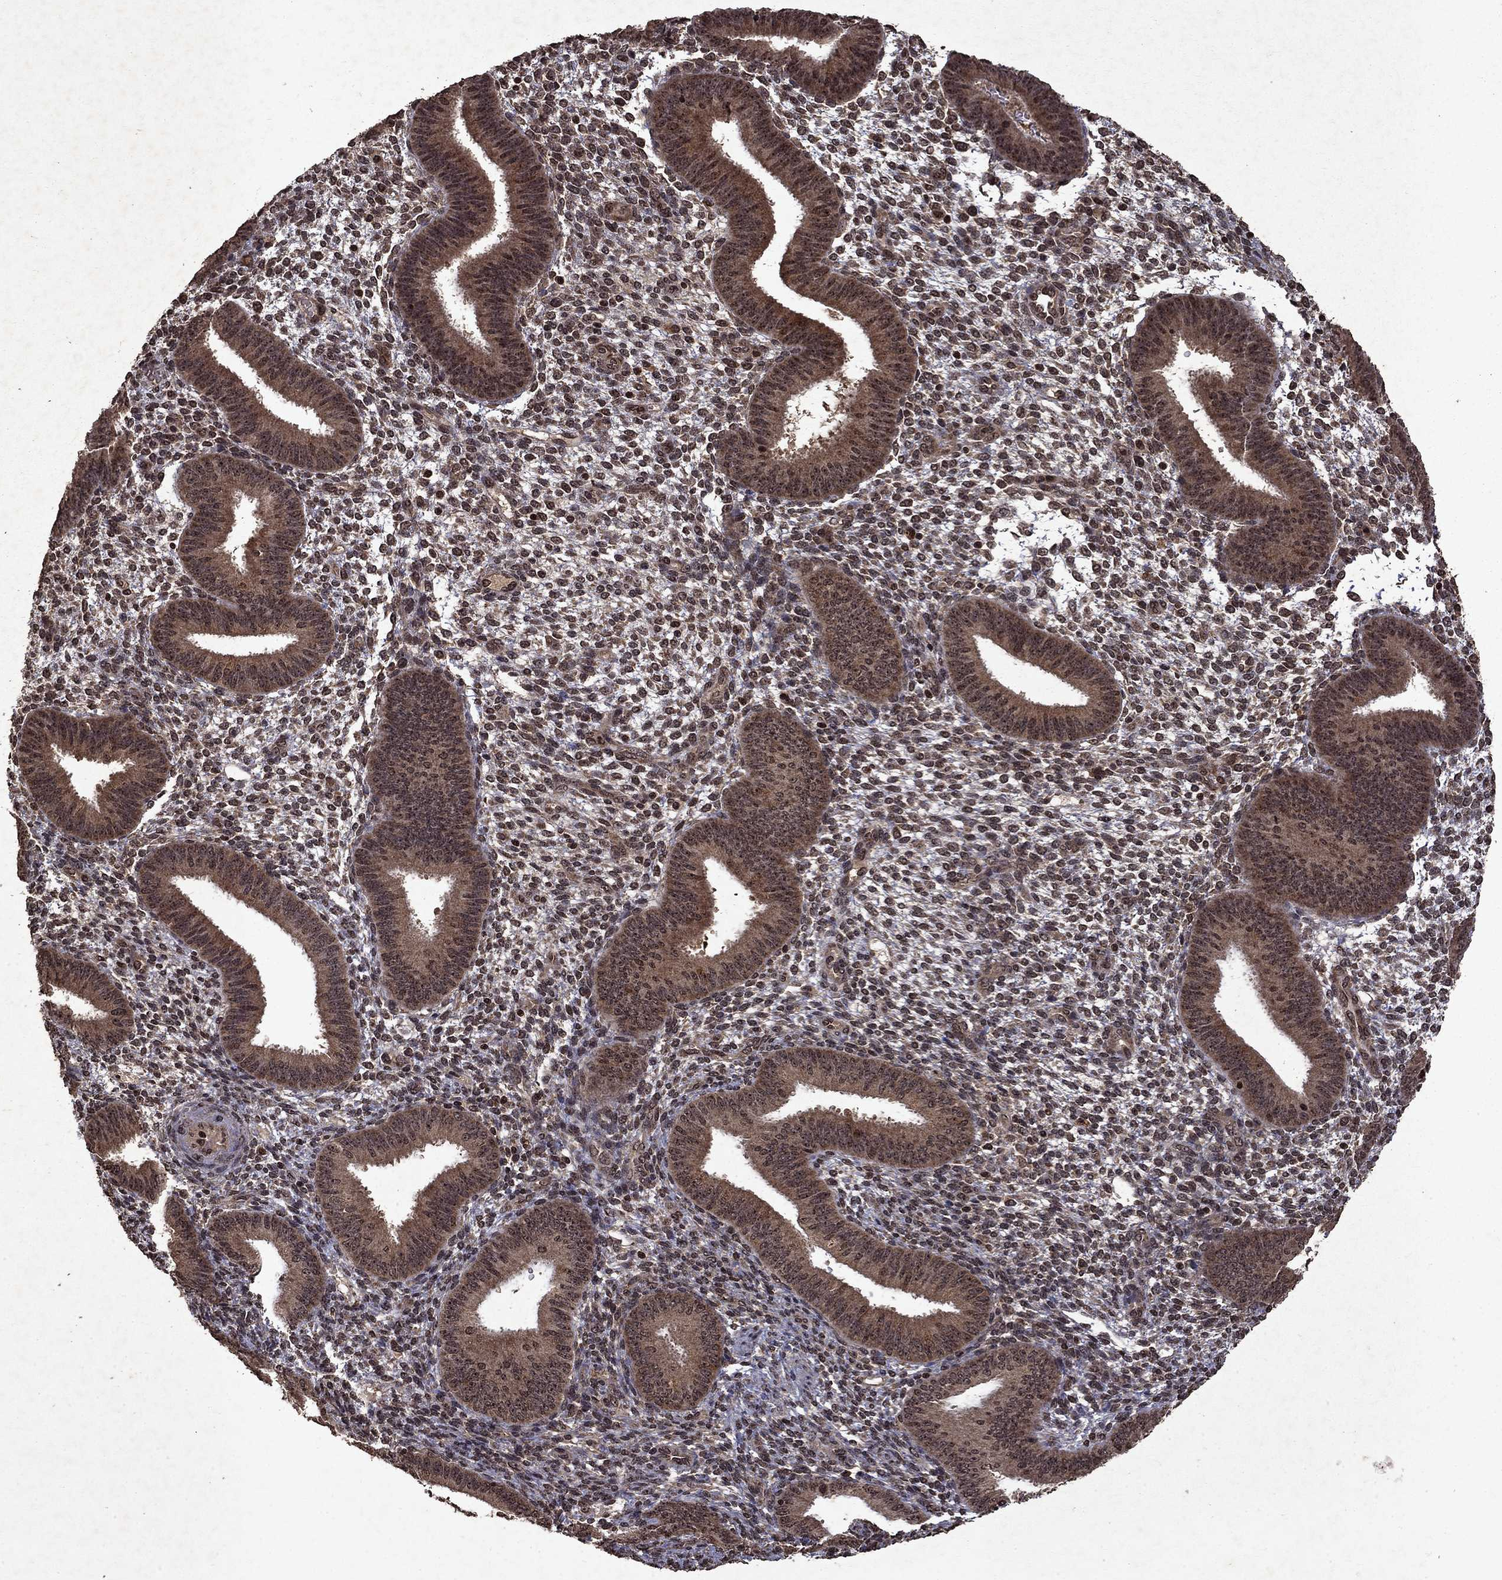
{"staining": {"intensity": "moderate", "quantity": "25%-75%", "location": "nuclear"}, "tissue": "endometrium", "cell_type": "Cells in endometrial stroma", "image_type": "normal", "snomed": [{"axis": "morphology", "description": "Normal tissue, NOS"}, {"axis": "topography", "description": "Endometrium"}], "caption": "Immunohistochemistry histopathology image of unremarkable human endometrium stained for a protein (brown), which displays medium levels of moderate nuclear positivity in approximately 25%-75% of cells in endometrial stroma.", "gene": "PIN4", "patient": {"sex": "female", "age": 39}}